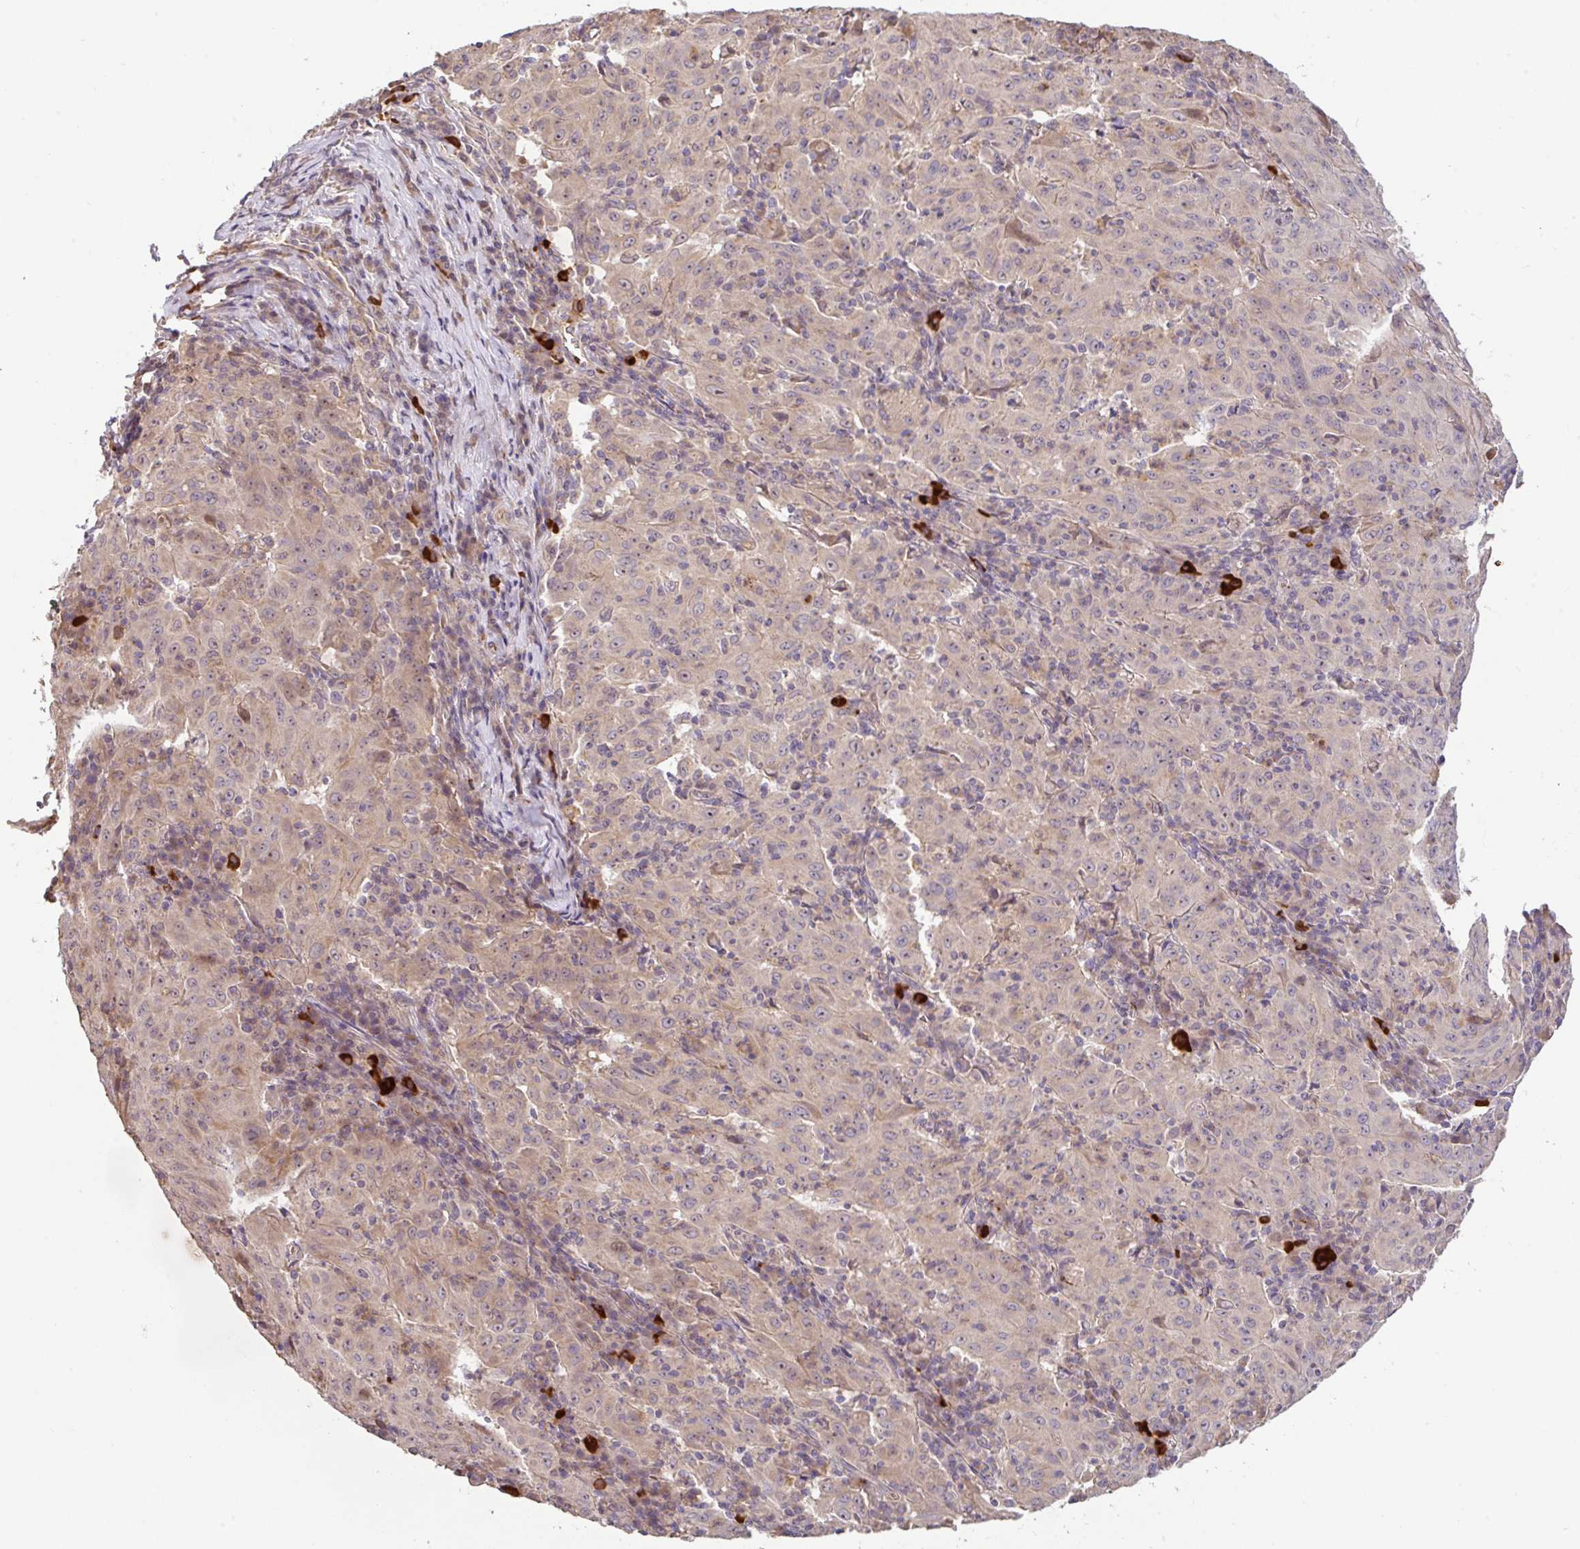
{"staining": {"intensity": "weak", "quantity": "25%-75%", "location": "cytoplasmic/membranous,nuclear"}, "tissue": "pancreatic cancer", "cell_type": "Tumor cells", "image_type": "cancer", "snomed": [{"axis": "morphology", "description": "Adenocarcinoma, NOS"}, {"axis": "topography", "description": "Pancreas"}], "caption": "Immunohistochemistry micrograph of pancreatic adenocarcinoma stained for a protein (brown), which reveals low levels of weak cytoplasmic/membranous and nuclear staining in approximately 25%-75% of tumor cells.", "gene": "C1QTNF9B", "patient": {"sex": "male", "age": 63}}